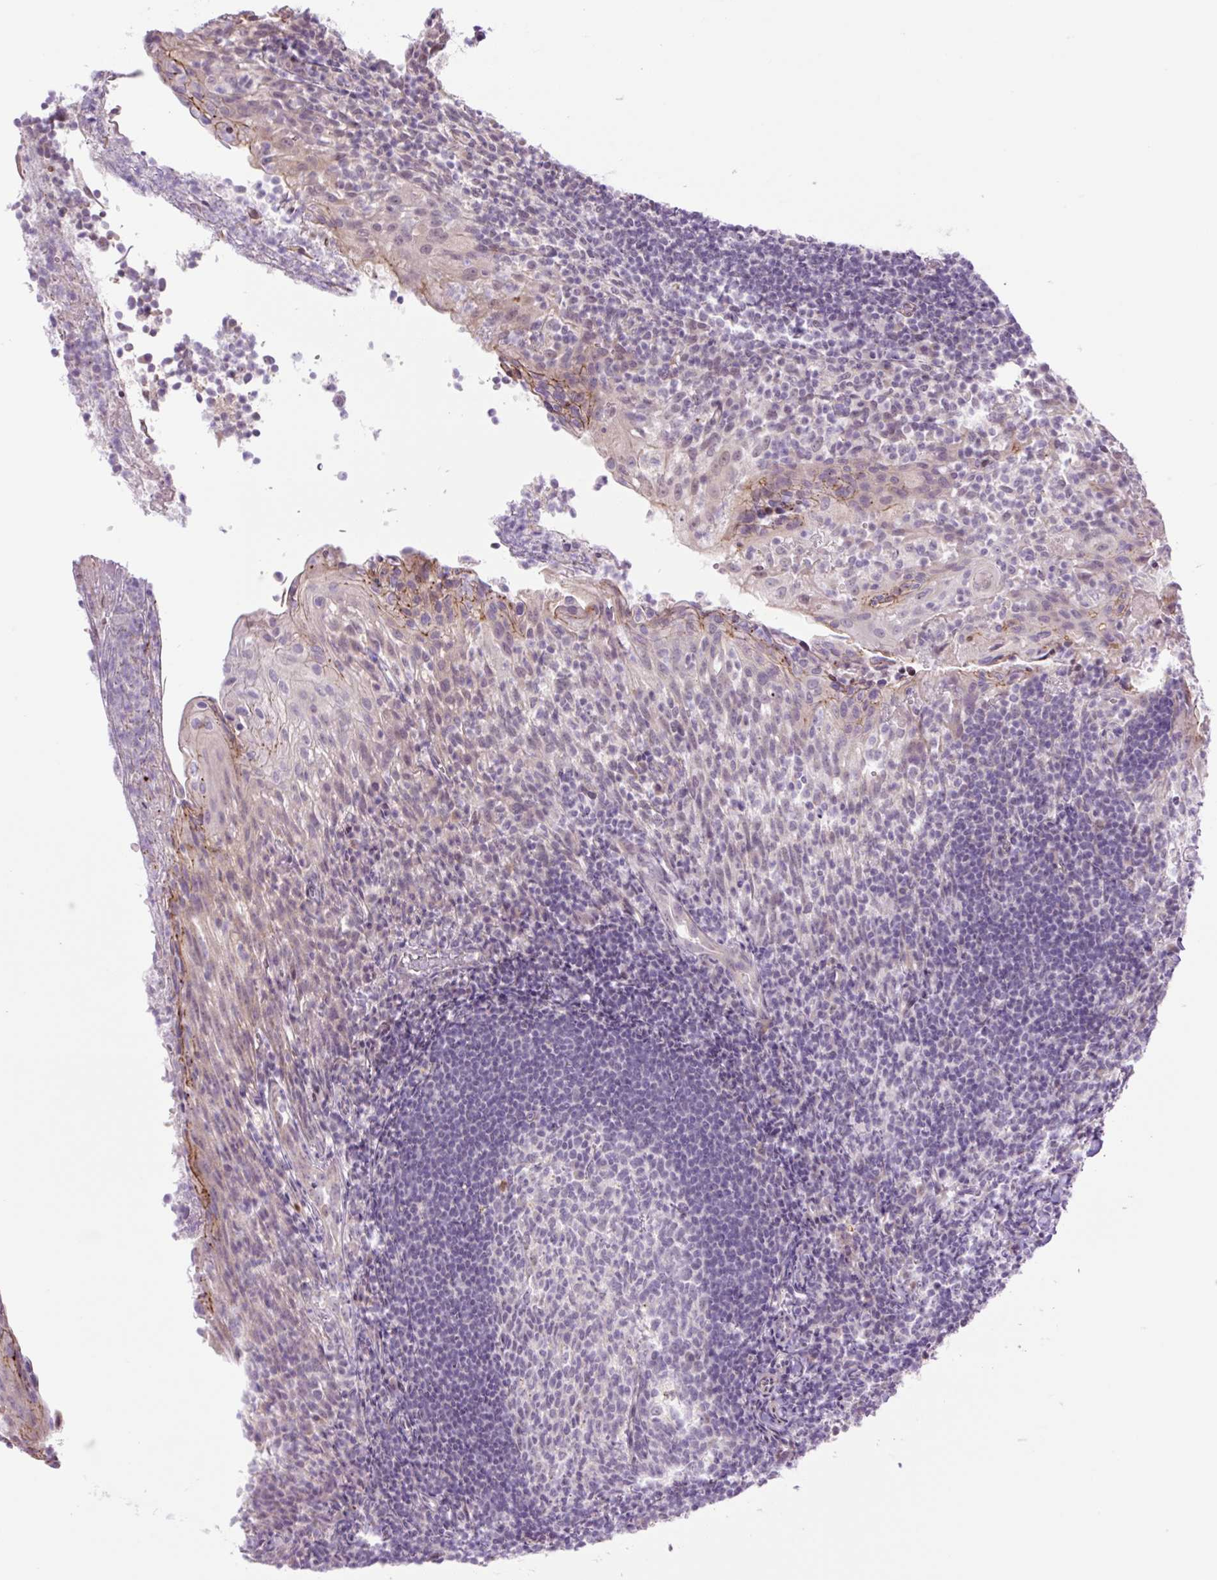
{"staining": {"intensity": "weak", "quantity": "25%-75%", "location": "nuclear"}, "tissue": "tonsil", "cell_type": "Germinal center cells", "image_type": "normal", "snomed": [{"axis": "morphology", "description": "Normal tissue, NOS"}, {"axis": "topography", "description": "Tonsil"}], "caption": "Immunohistochemistry image of normal tonsil stained for a protein (brown), which reveals low levels of weak nuclear positivity in approximately 25%-75% of germinal center cells.", "gene": "ICE1", "patient": {"sex": "female", "age": 10}}